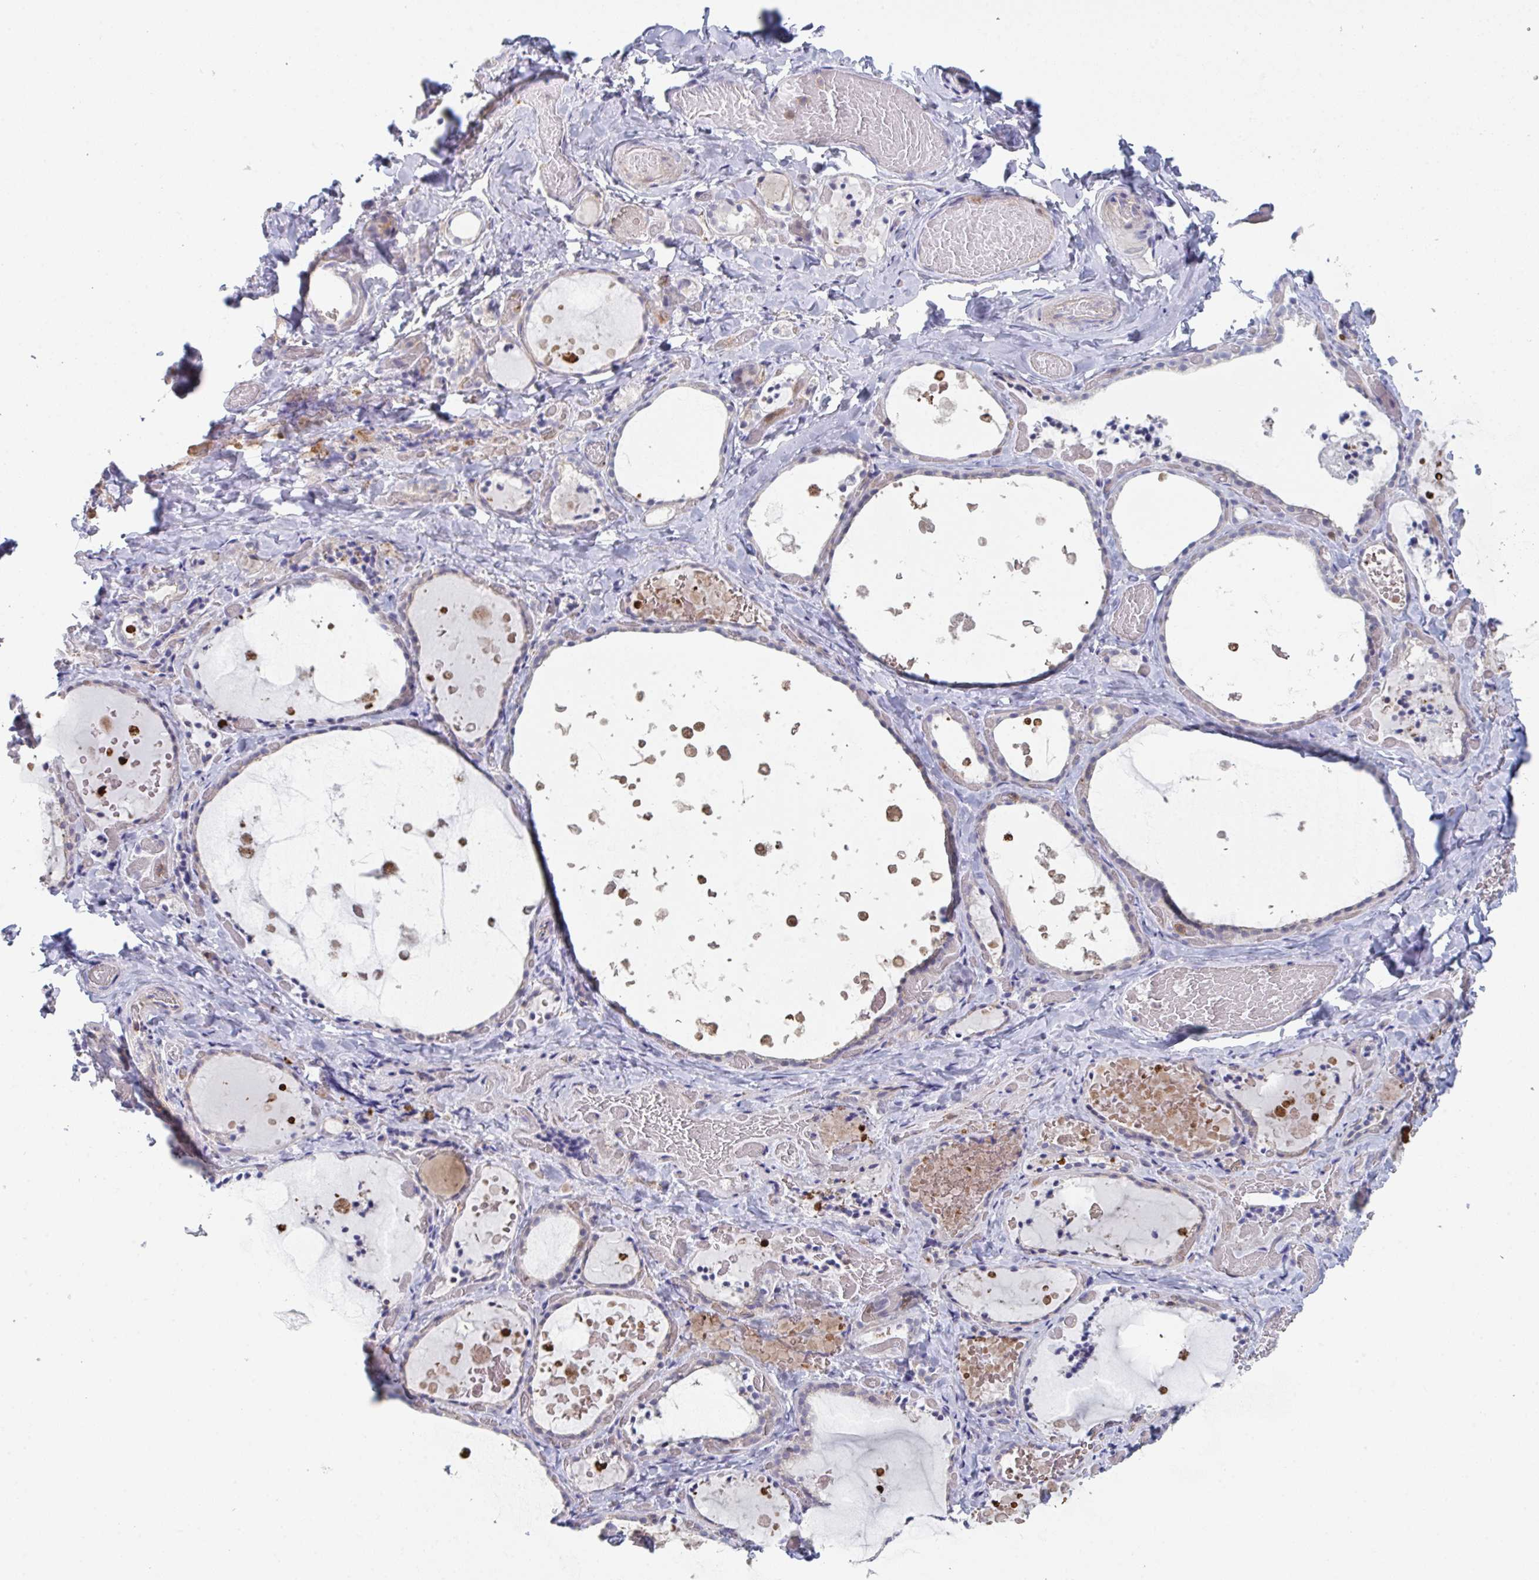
{"staining": {"intensity": "negative", "quantity": "none", "location": "none"}, "tissue": "thyroid gland", "cell_type": "Glandular cells", "image_type": "normal", "snomed": [{"axis": "morphology", "description": "Normal tissue, NOS"}, {"axis": "topography", "description": "Thyroid gland"}], "caption": "High power microscopy histopathology image of an IHC image of unremarkable thyroid gland, revealing no significant positivity in glandular cells.", "gene": "DISP2", "patient": {"sex": "female", "age": 56}}